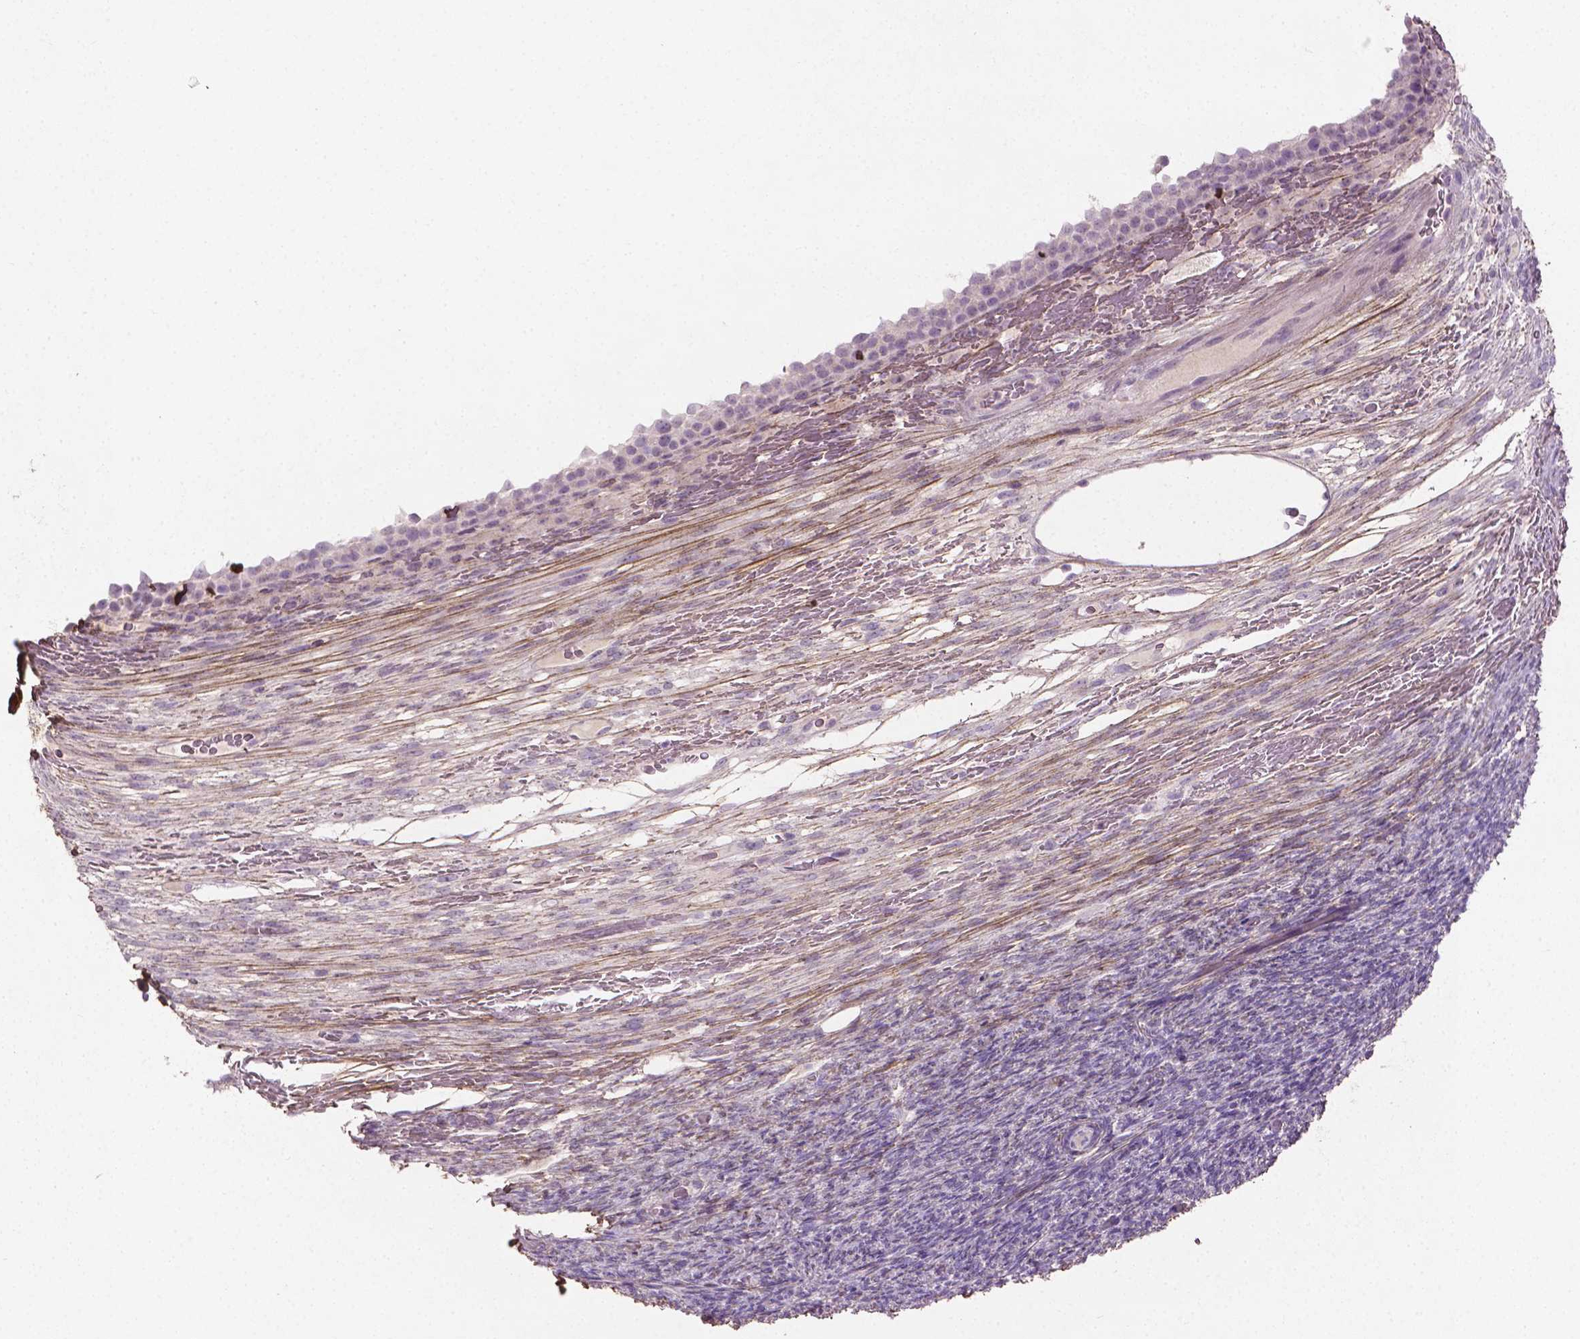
{"staining": {"intensity": "negative", "quantity": "none", "location": "none"}, "tissue": "ovary", "cell_type": "Follicle cells", "image_type": "normal", "snomed": [{"axis": "morphology", "description": "Normal tissue, NOS"}, {"axis": "topography", "description": "Ovary"}], "caption": "Micrograph shows no protein staining in follicle cells of unremarkable ovary.", "gene": "DLG2", "patient": {"sex": "female", "age": 34}}